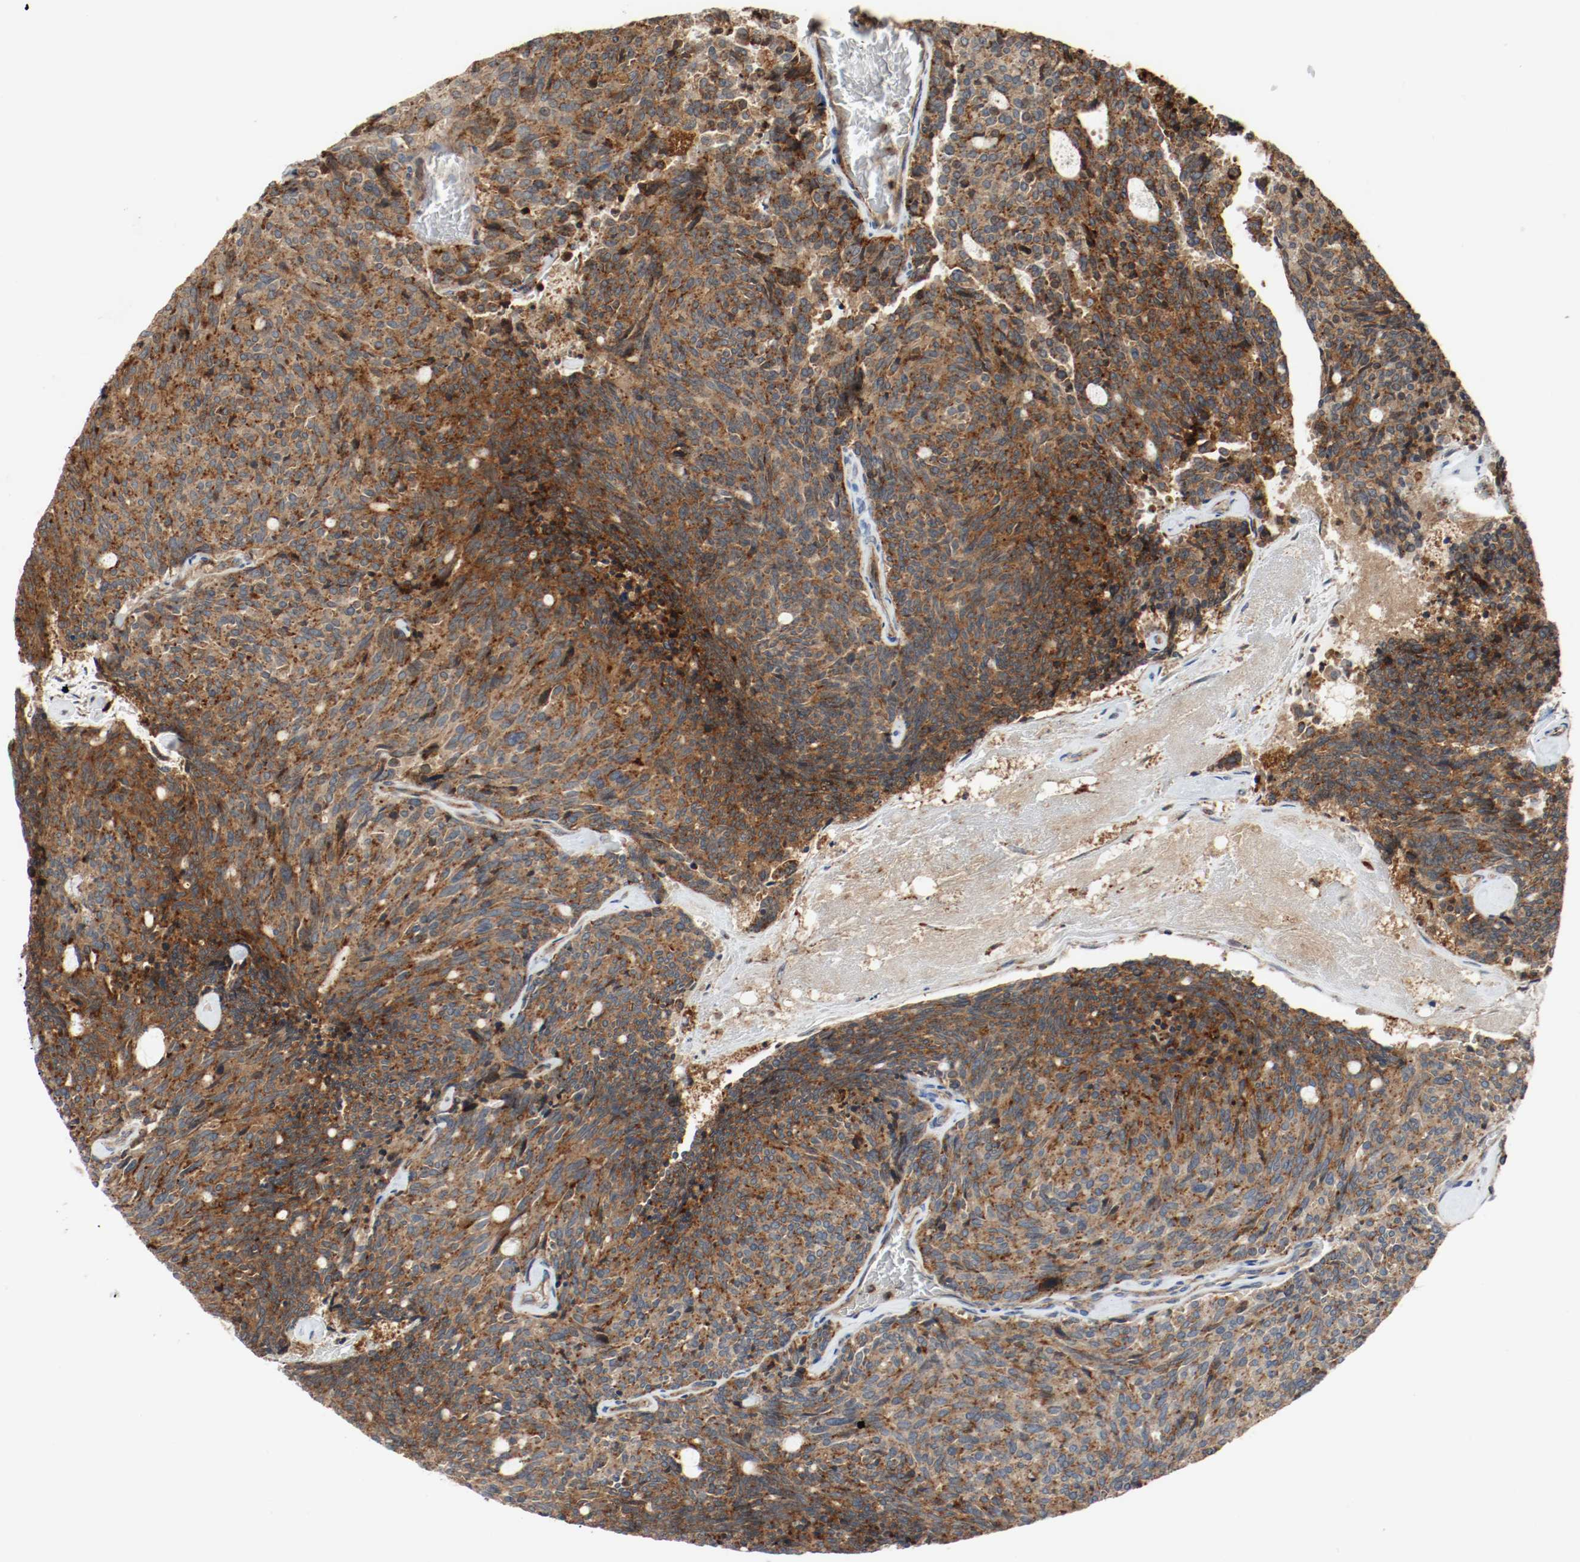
{"staining": {"intensity": "strong", "quantity": ">75%", "location": "cytoplasmic/membranous"}, "tissue": "carcinoid", "cell_type": "Tumor cells", "image_type": "cancer", "snomed": [{"axis": "morphology", "description": "Carcinoid, malignant, NOS"}, {"axis": "topography", "description": "Pancreas"}], "caption": "High-magnification brightfield microscopy of carcinoid stained with DAB (brown) and counterstained with hematoxylin (blue). tumor cells exhibit strong cytoplasmic/membranous expression is seen in about>75% of cells.", "gene": "LAMP2", "patient": {"sex": "female", "age": 54}}